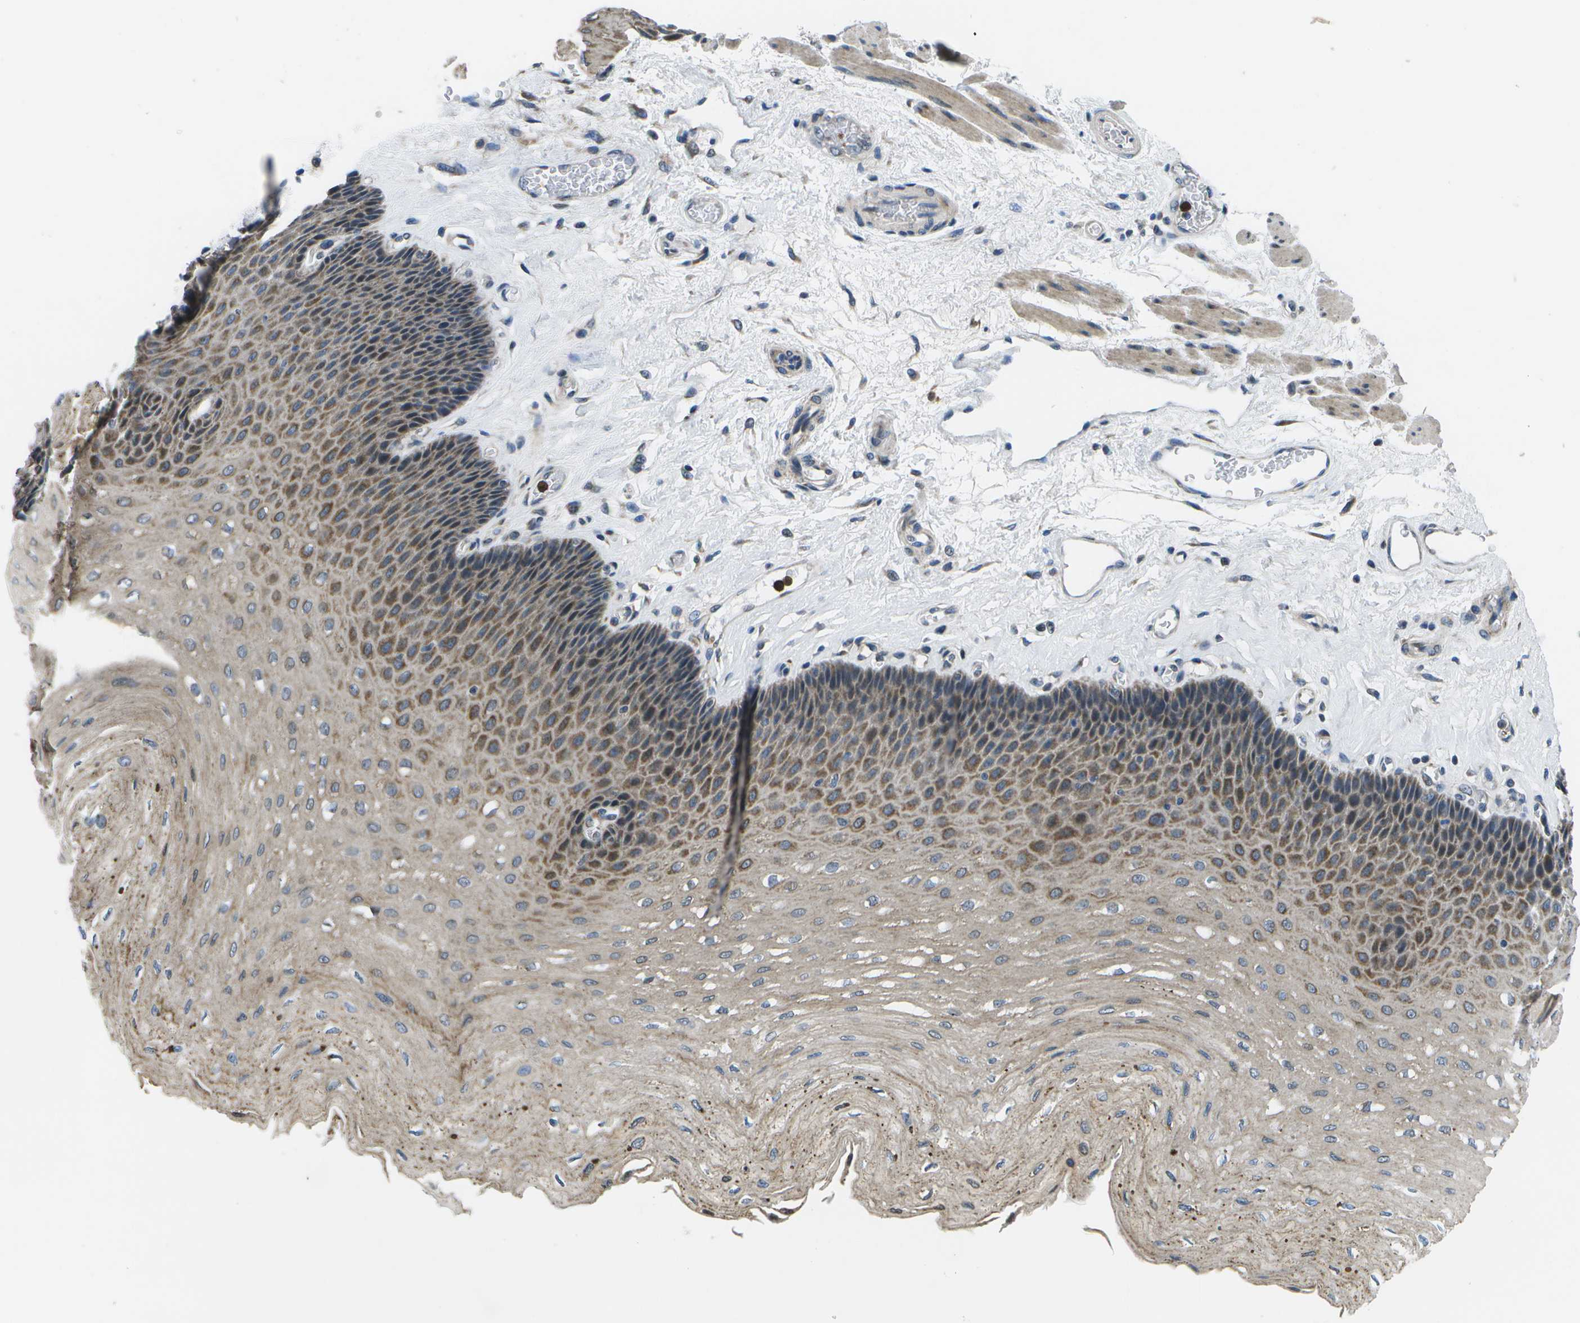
{"staining": {"intensity": "moderate", "quantity": ">75%", "location": "cytoplasmic/membranous"}, "tissue": "esophagus", "cell_type": "Squamous epithelial cells", "image_type": "normal", "snomed": [{"axis": "morphology", "description": "Normal tissue, NOS"}, {"axis": "topography", "description": "Esophagus"}], "caption": "The image demonstrates staining of benign esophagus, revealing moderate cytoplasmic/membranous protein expression (brown color) within squamous epithelial cells.", "gene": "GALNT15", "patient": {"sex": "female", "age": 72}}